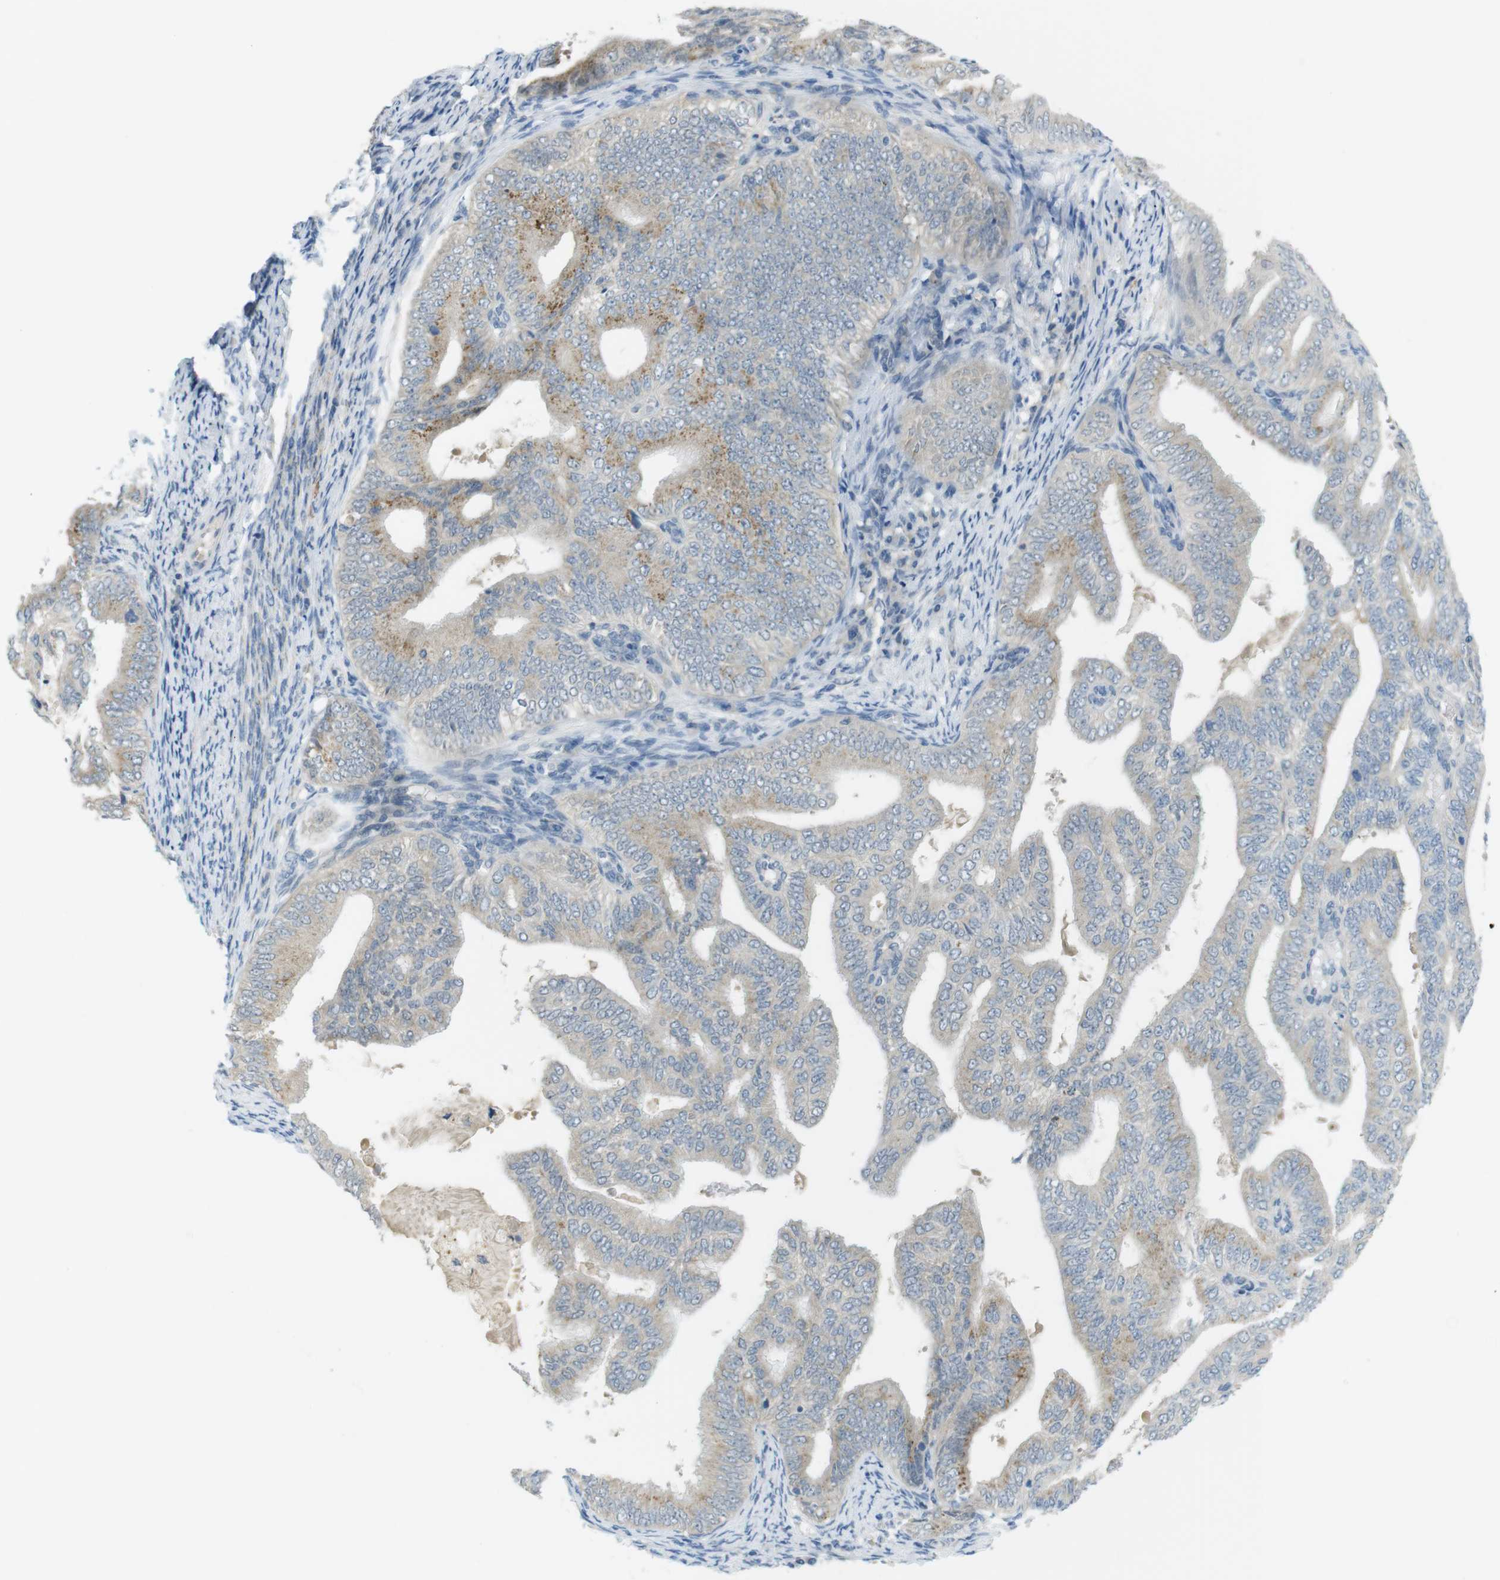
{"staining": {"intensity": "moderate", "quantity": ">75%", "location": "cytoplasmic/membranous"}, "tissue": "endometrial cancer", "cell_type": "Tumor cells", "image_type": "cancer", "snomed": [{"axis": "morphology", "description": "Adenocarcinoma, NOS"}, {"axis": "topography", "description": "Endometrium"}], "caption": "IHC histopathology image of endometrial cancer stained for a protein (brown), which shows medium levels of moderate cytoplasmic/membranous staining in approximately >75% of tumor cells.", "gene": "UGT8", "patient": {"sex": "female", "age": 58}}